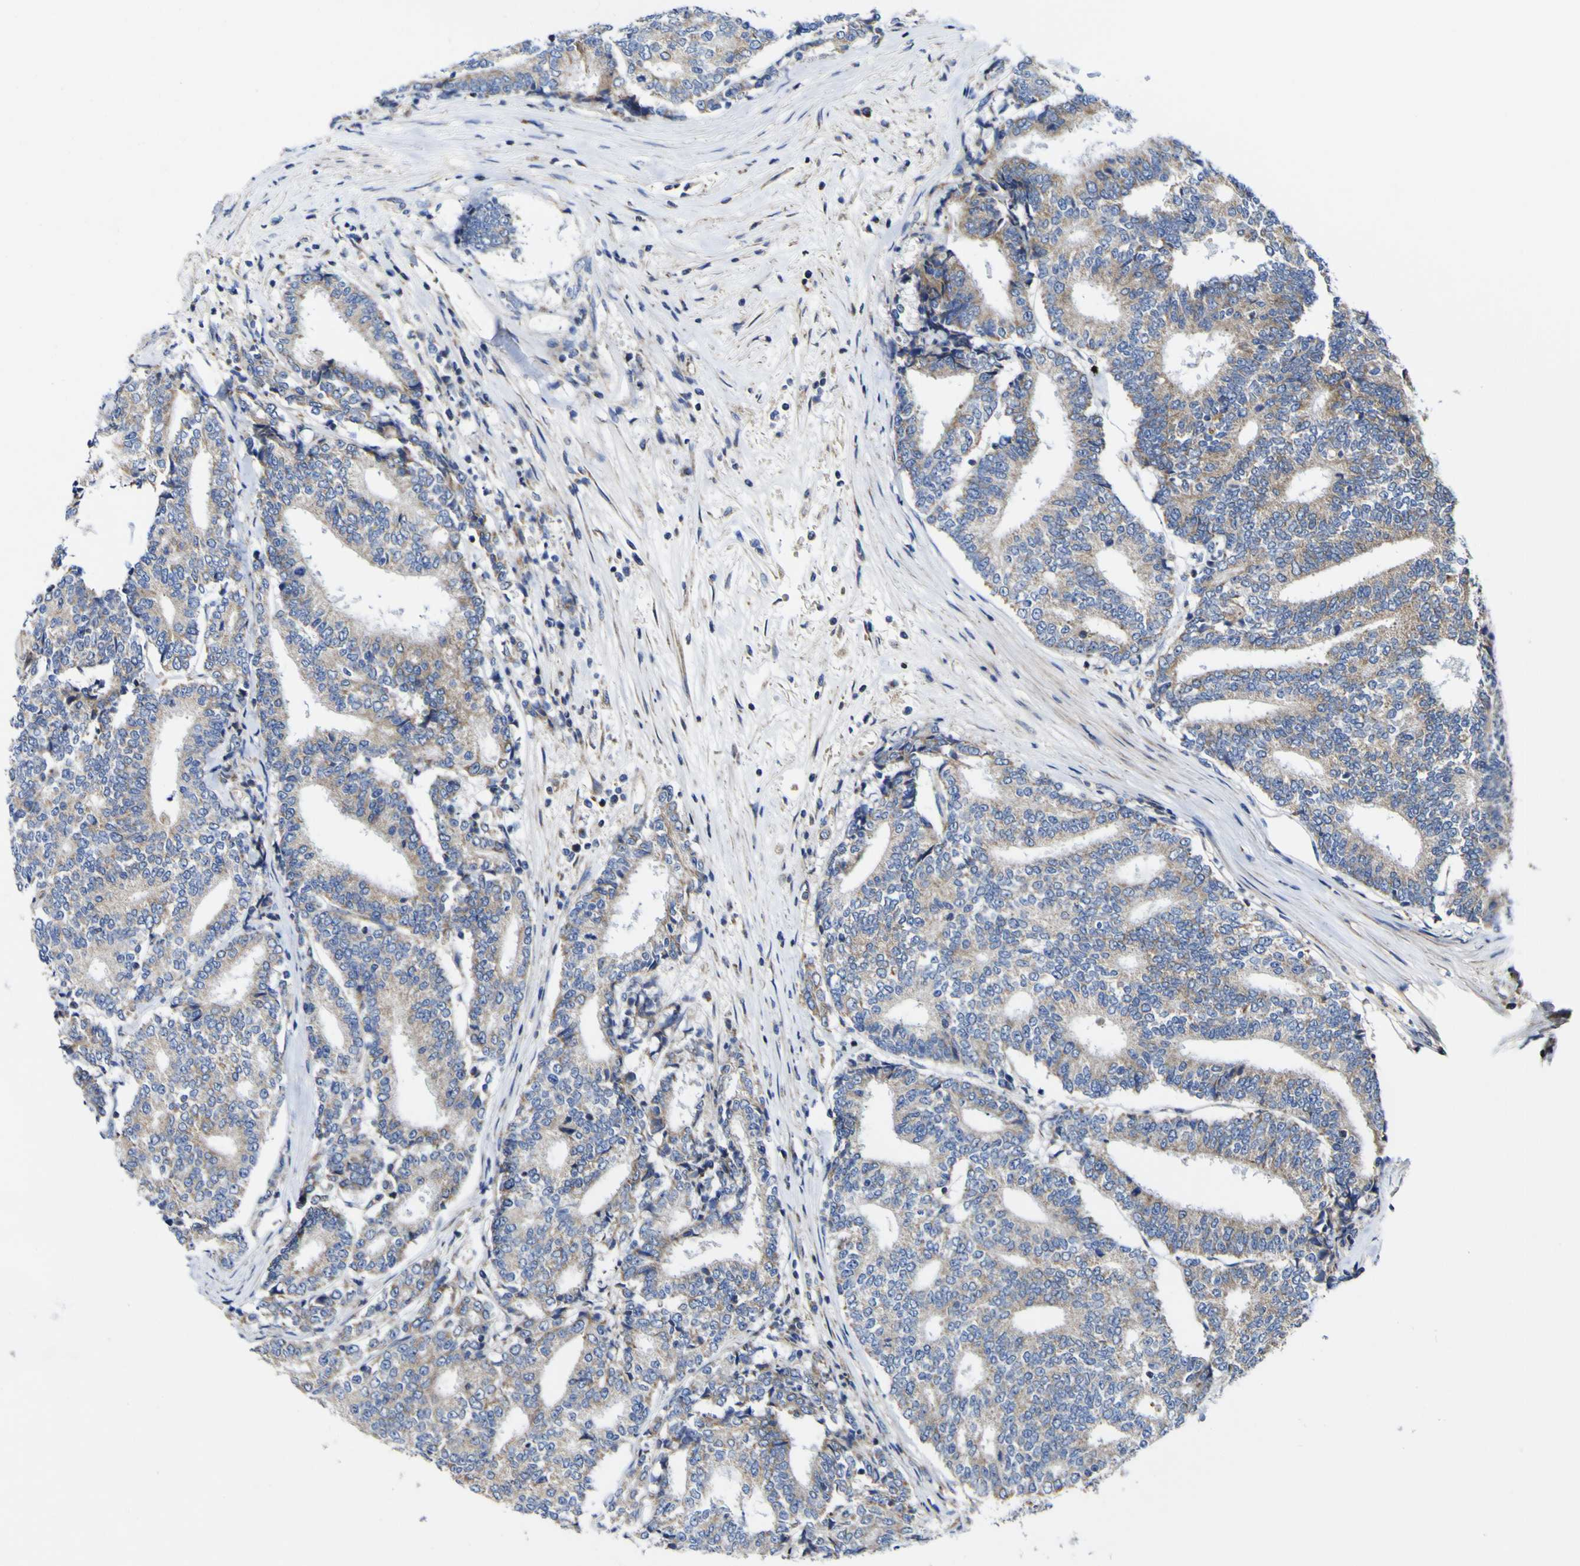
{"staining": {"intensity": "weak", "quantity": "25%-75%", "location": "cytoplasmic/membranous"}, "tissue": "prostate cancer", "cell_type": "Tumor cells", "image_type": "cancer", "snomed": [{"axis": "morphology", "description": "Normal tissue, NOS"}, {"axis": "morphology", "description": "Adenocarcinoma, High grade"}, {"axis": "topography", "description": "Prostate"}, {"axis": "topography", "description": "Seminal veicle"}], "caption": "Protein staining demonstrates weak cytoplasmic/membranous positivity in approximately 25%-75% of tumor cells in high-grade adenocarcinoma (prostate).", "gene": "CCDC90B", "patient": {"sex": "male", "age": 55}}